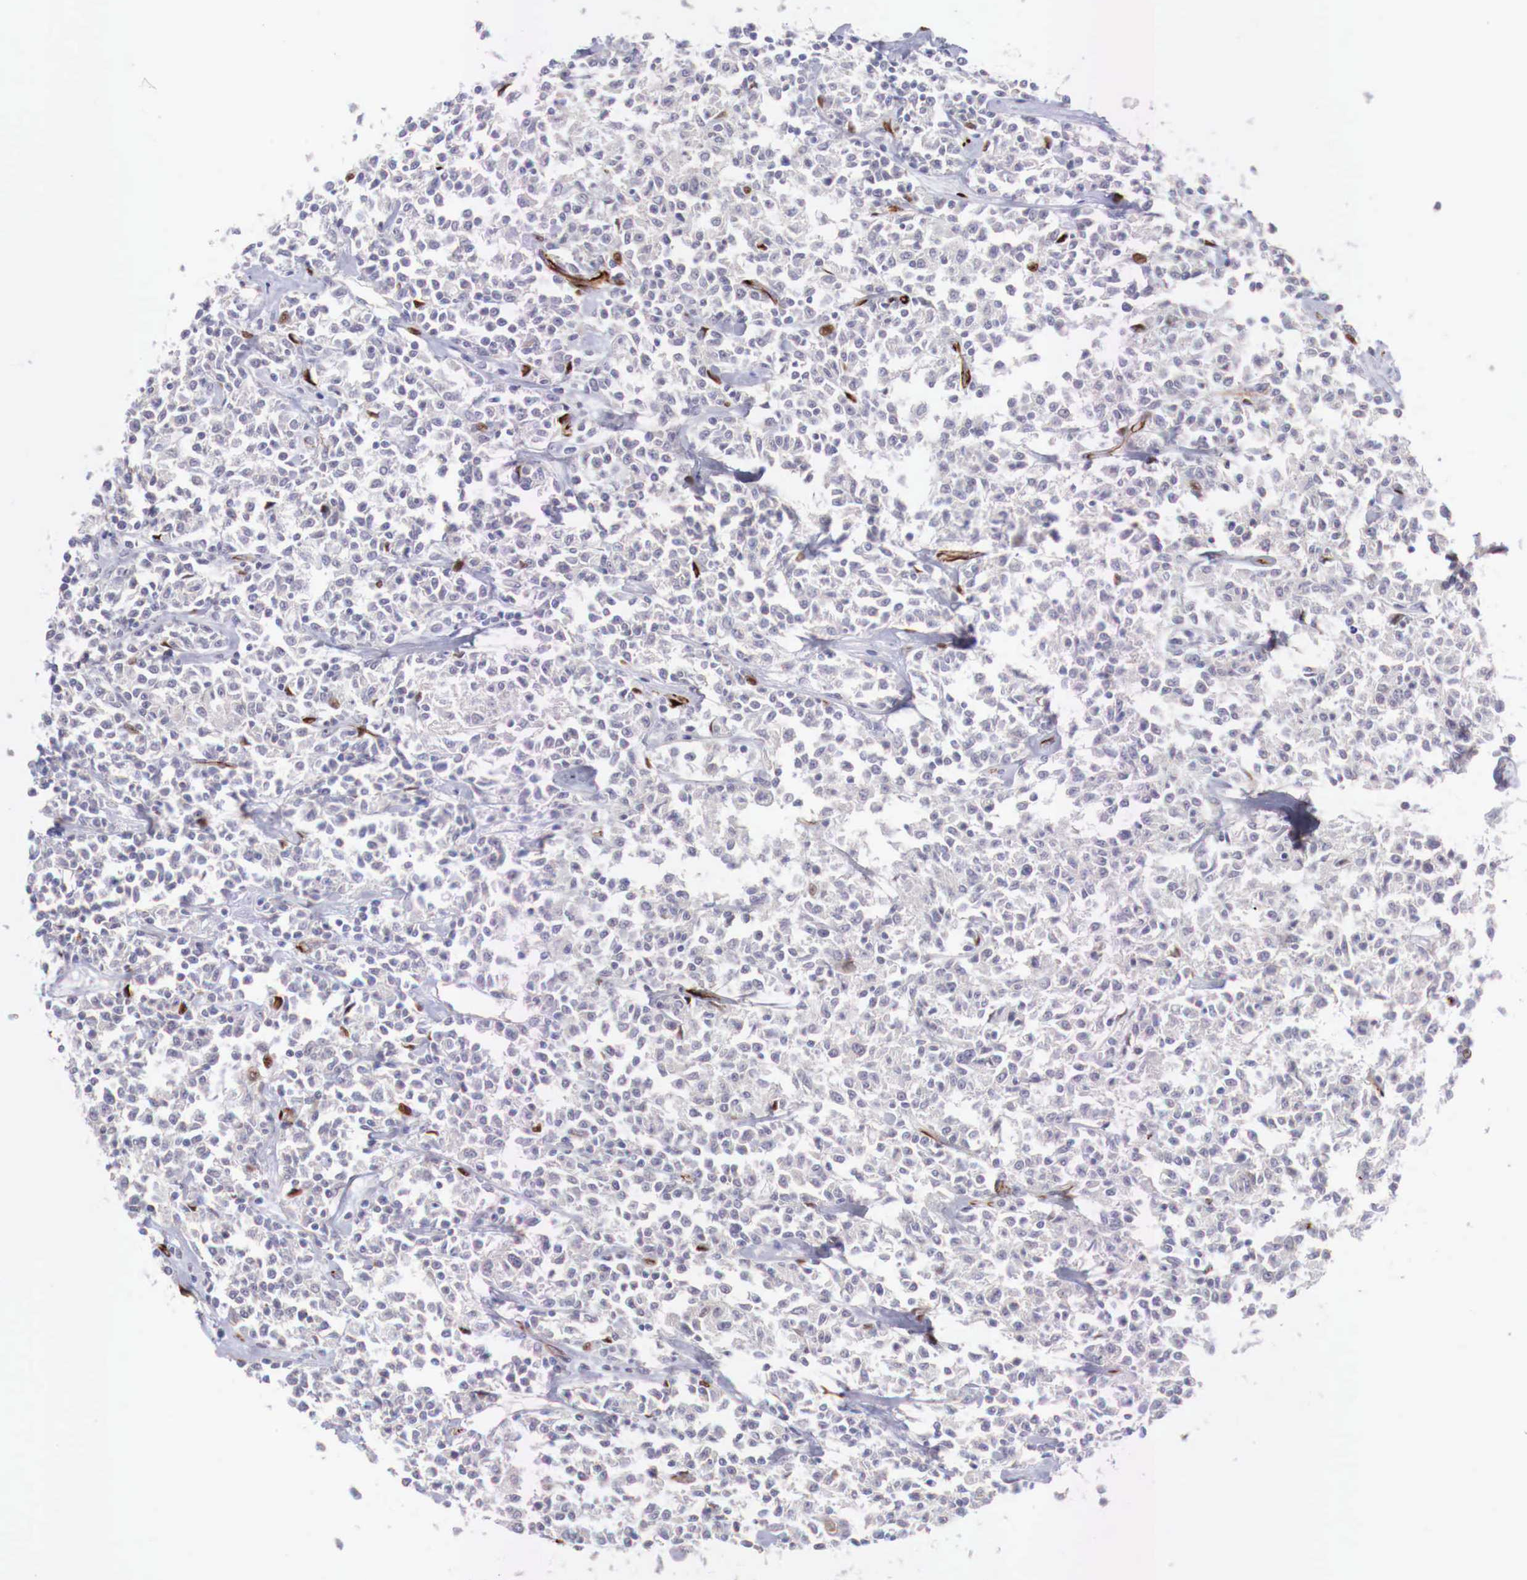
{"staining": {"intensity": "negative", "quantity": "none", "location": "none"}, "tissue": "lymphoma", "cell_type": "Tumor cells", "image_type": "cancer", "snomed": [{"axis": "morphology", "description": "Malignant lymphoma, non-Hodgkin's type, Low grade"}, {"axis": "topography", "description": "Small intestine"}], "caption": "This image is of low-grade malignant lymphoma, non-Hodgkin's type stained with immunohistochemistry to label a protein in brown with the nuclei are counter-stained blue. There is no staining in tumor cells.", "gene": "WT1", "patient": {"sex": "female", "age": 59}}